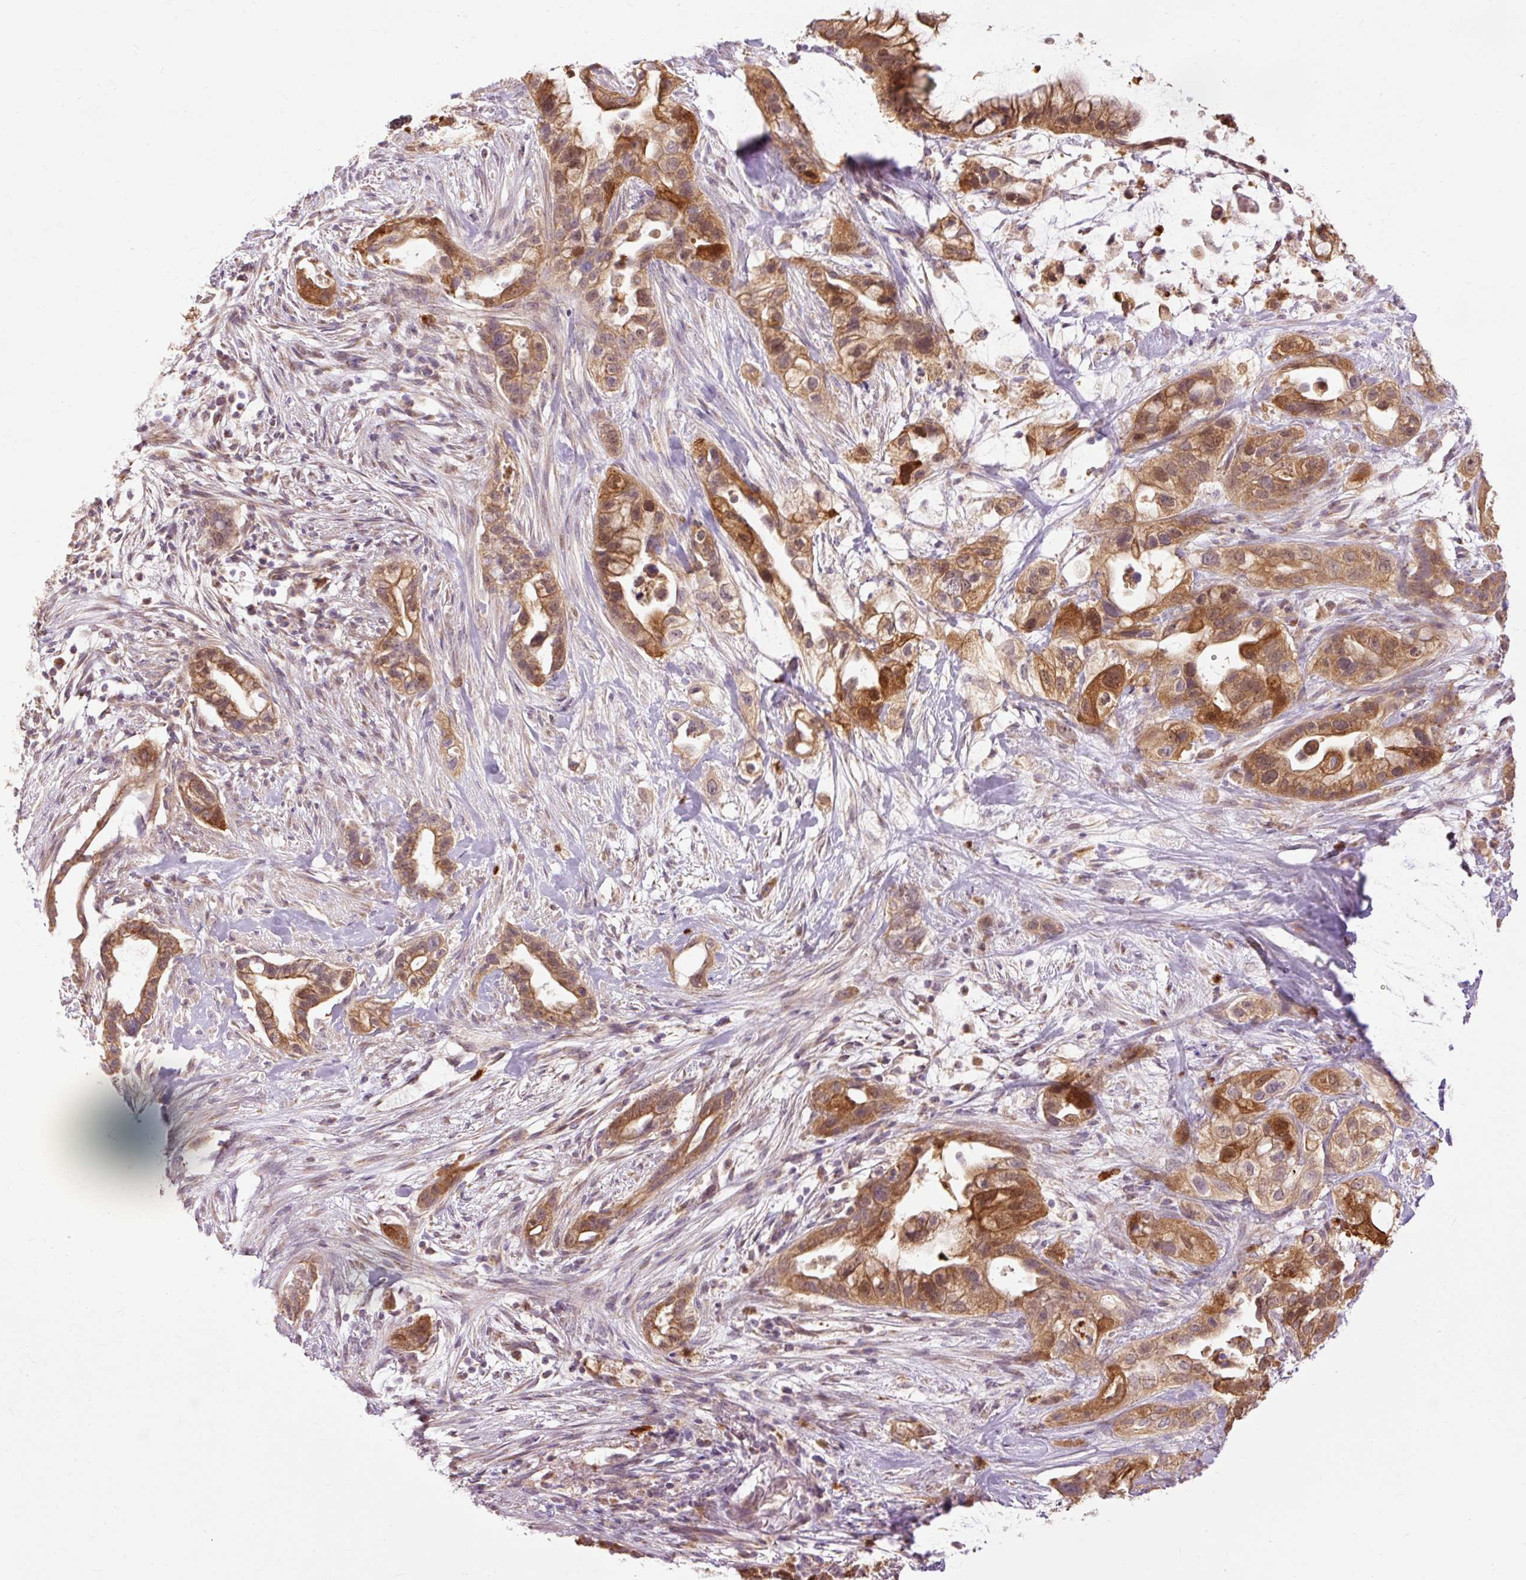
{"staining": {"intensity": "moderate", "quantity": ">75%", "location": "cytoplasmic/membranous"}, "tissue": "pancreatic cancer", "cell_type": "Tumor cells", "image_type": "cancer", "snomed": [{"axis": "morphology", "description": "Adenocarcinoma, NOS"}, {"axis": "topography", "description": "Pancreas"}], "caption": "Human pancreatic adenocarcinoma stained with a protein marker displays moderate staining in tumor cells.", "gene": "PRDX5", "patient": {"sex": "male", "age": 44}}